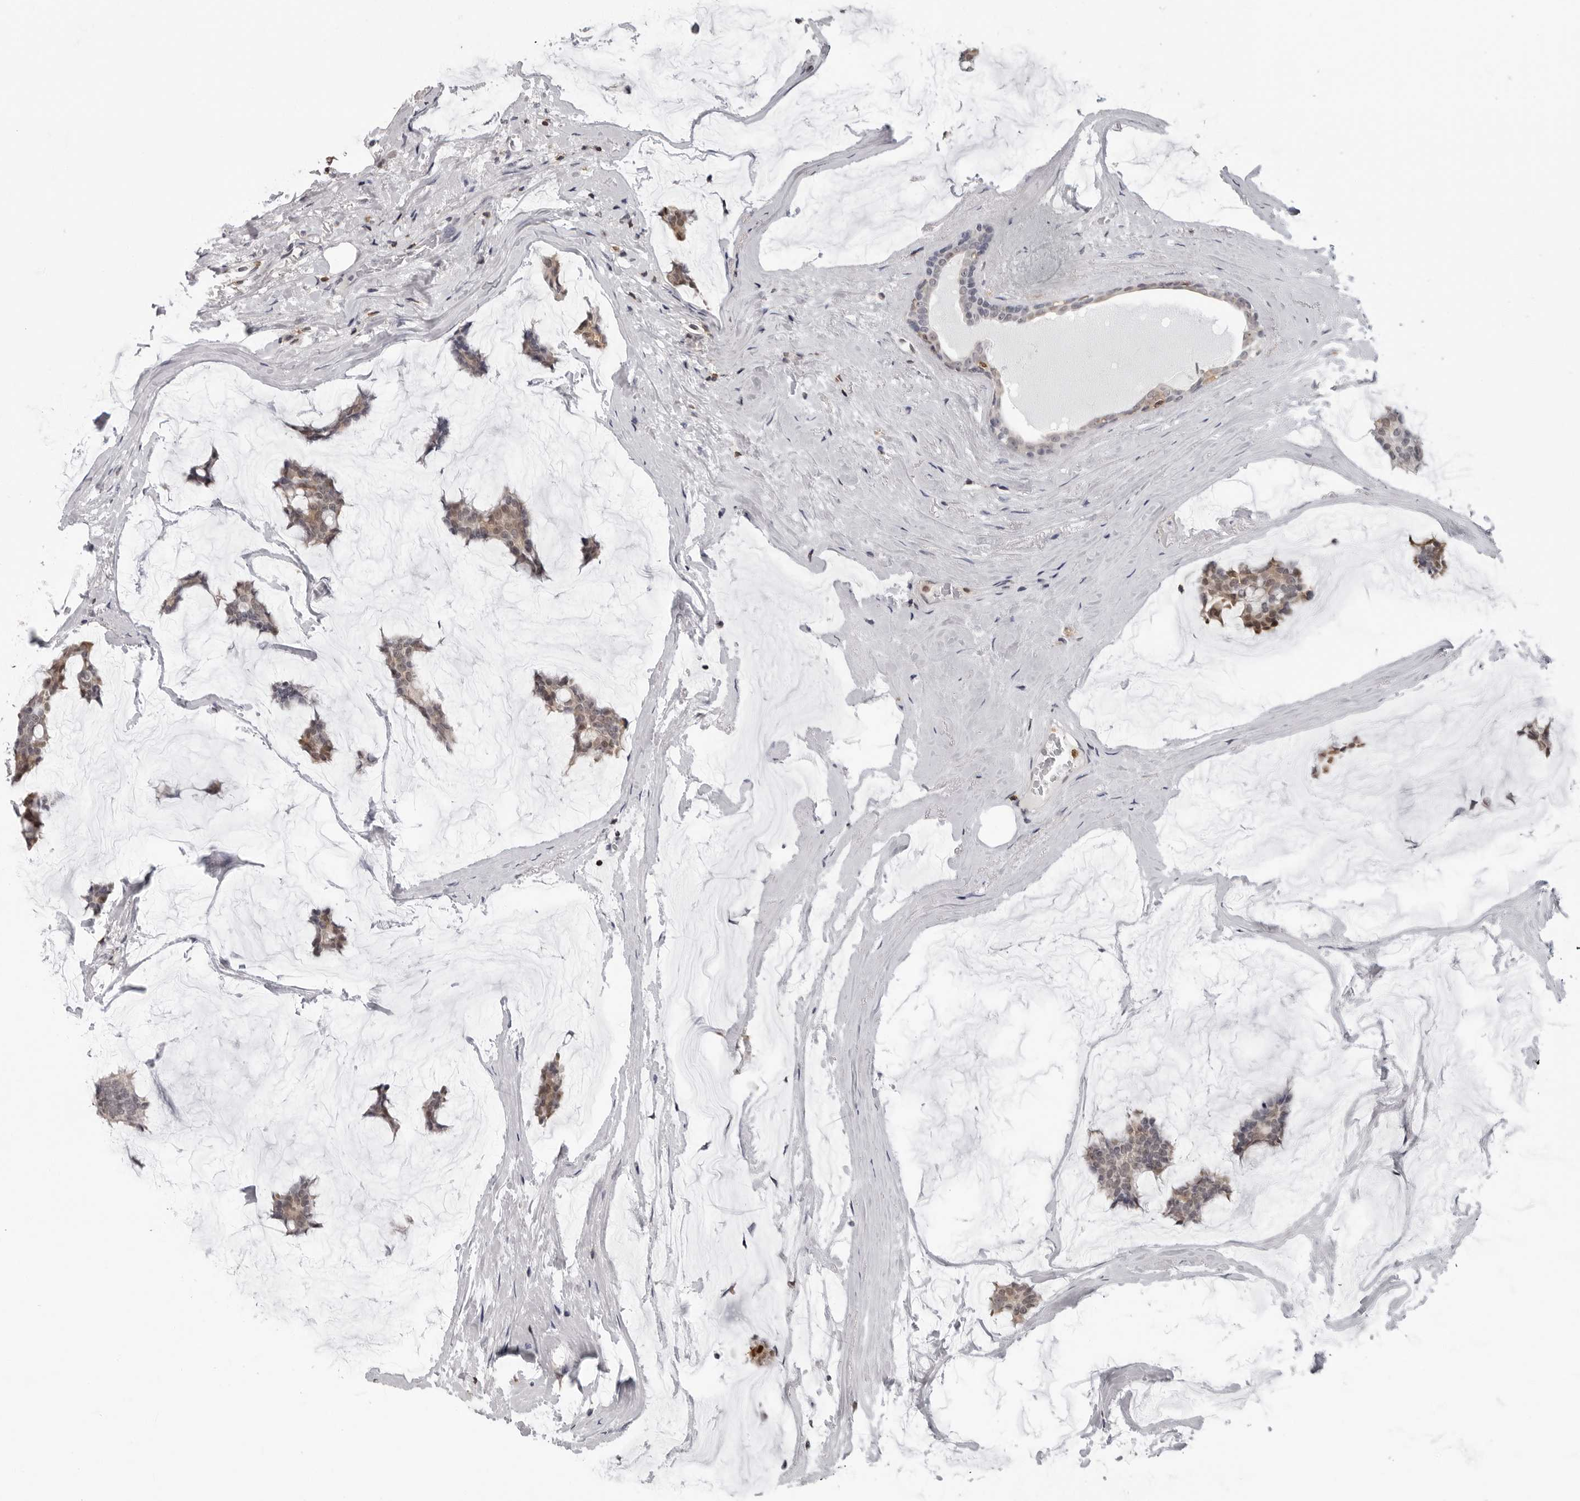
{"staining": {"intensity": "weak", "quantity": ">75%", "location": "cytoplasmic/membranous"}, "tissue": "breast cancer", "cell_type": "Tumor cells", "image_type": "cancer", "snomed": [{"axis": "morphology", "description": "Duct carcinoma"}, {"axis": "topography", "description": "Breast"}], "caption": "Tumor cells reveal low levels of weak cytoplasmic/membranous expression in approximately >75% of cells in human breast invasive ductal carcinoma.", "gene": "HSPH1", "patient": {"sex": "female", "age": 93}}